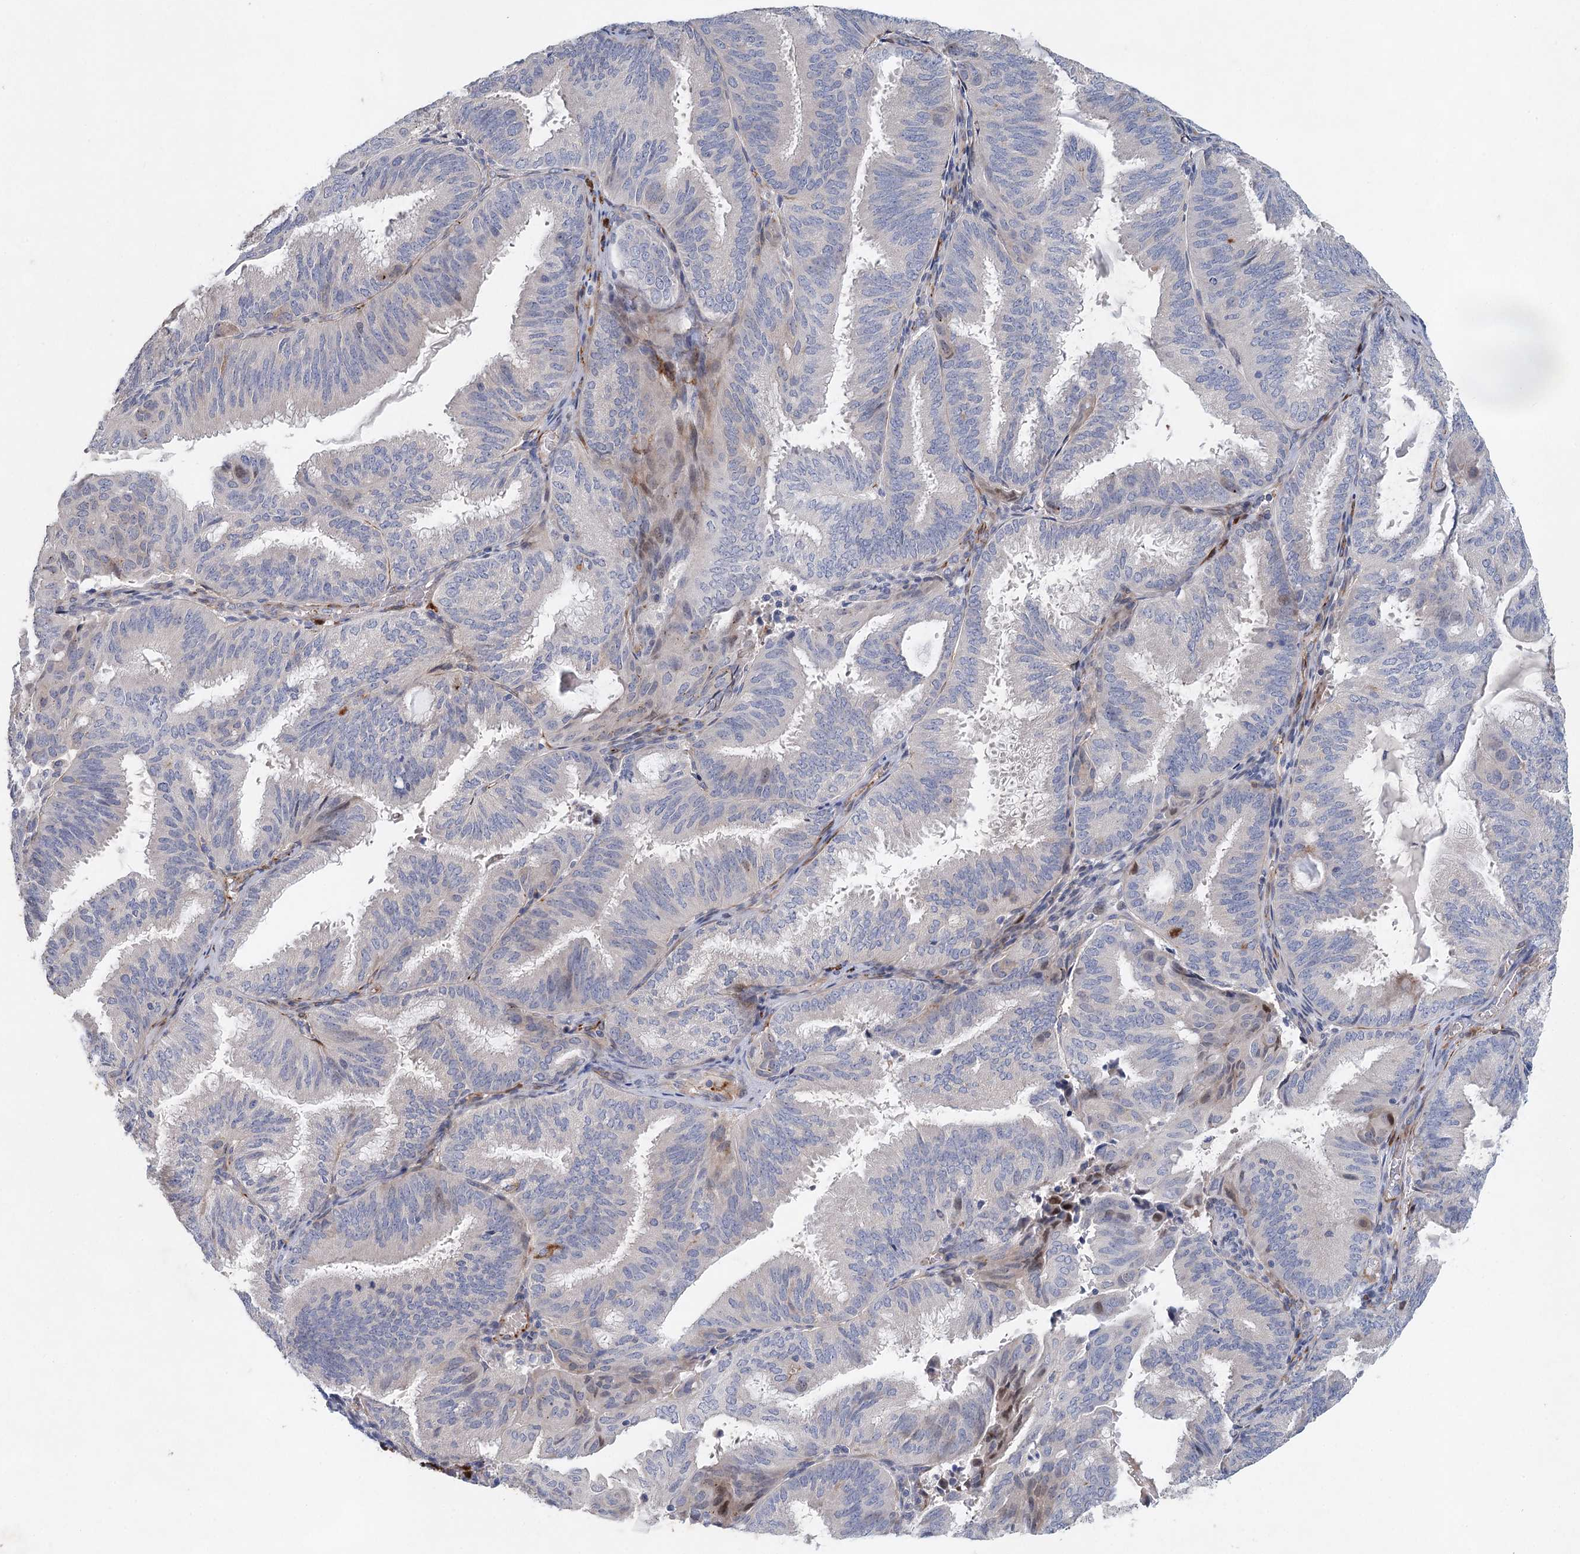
{"staining": {"intensity": "negative", "quantity": "none", "location": "none"}, "tissue": "endometrial cancer", "cell_type": "Tumor cells", "image_type": "cancer", "snomed": [{"axis": "morphology", "description": "Adenocarcinoma, NOS"}, {"axis": "topography", "description": "Endometrium"}], "caption": "Human endometrial cancer (adenocarcinoma) stained for a protein using IHC reveals no staining in tumor cells.", "gene": "SLC19A3", "patient": {"sex": "female", "age": 49}}